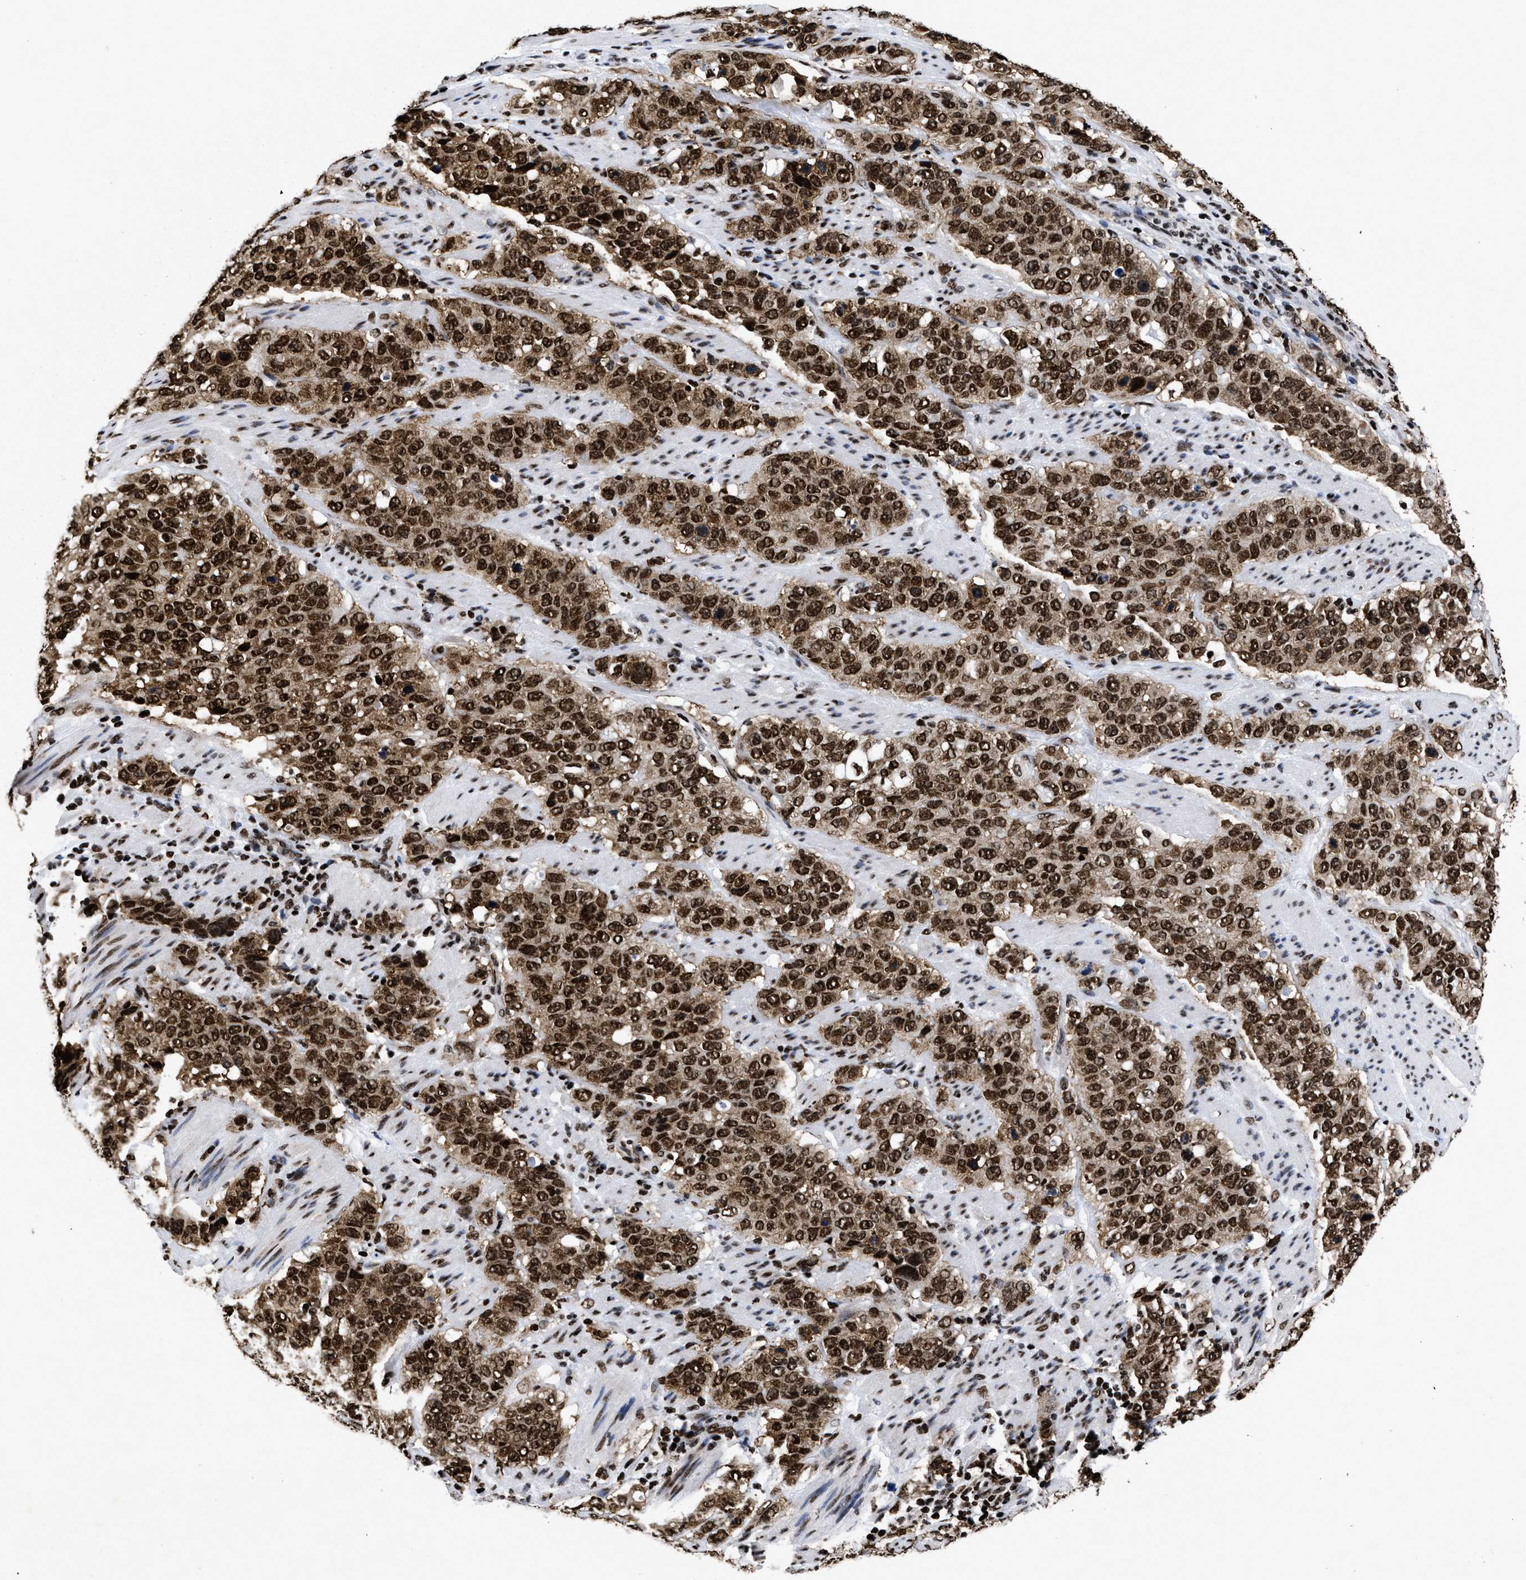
{"staining": {"intensity": "strong", "quantity": ">75%", "location": "cytoplasmic/membranous,nuclear"}, "tissue": "stomach cancer", "cell_type": "Tumor cells", "image_type": "cancer", "snomed": [{"axis": "morphology", "description": "Adenocarcinoma, NOS"}, {"axis": "topography", "description": "Stomach"}], "caption": "Immunohistochemical staining of stomach cancer shows high levels of strong cytoplasmic/membranous and nuclear positivity in approximately >75% of tumor cells.", "gene": "CALHM3", "patient": {"sex": "male", "age": 48}}